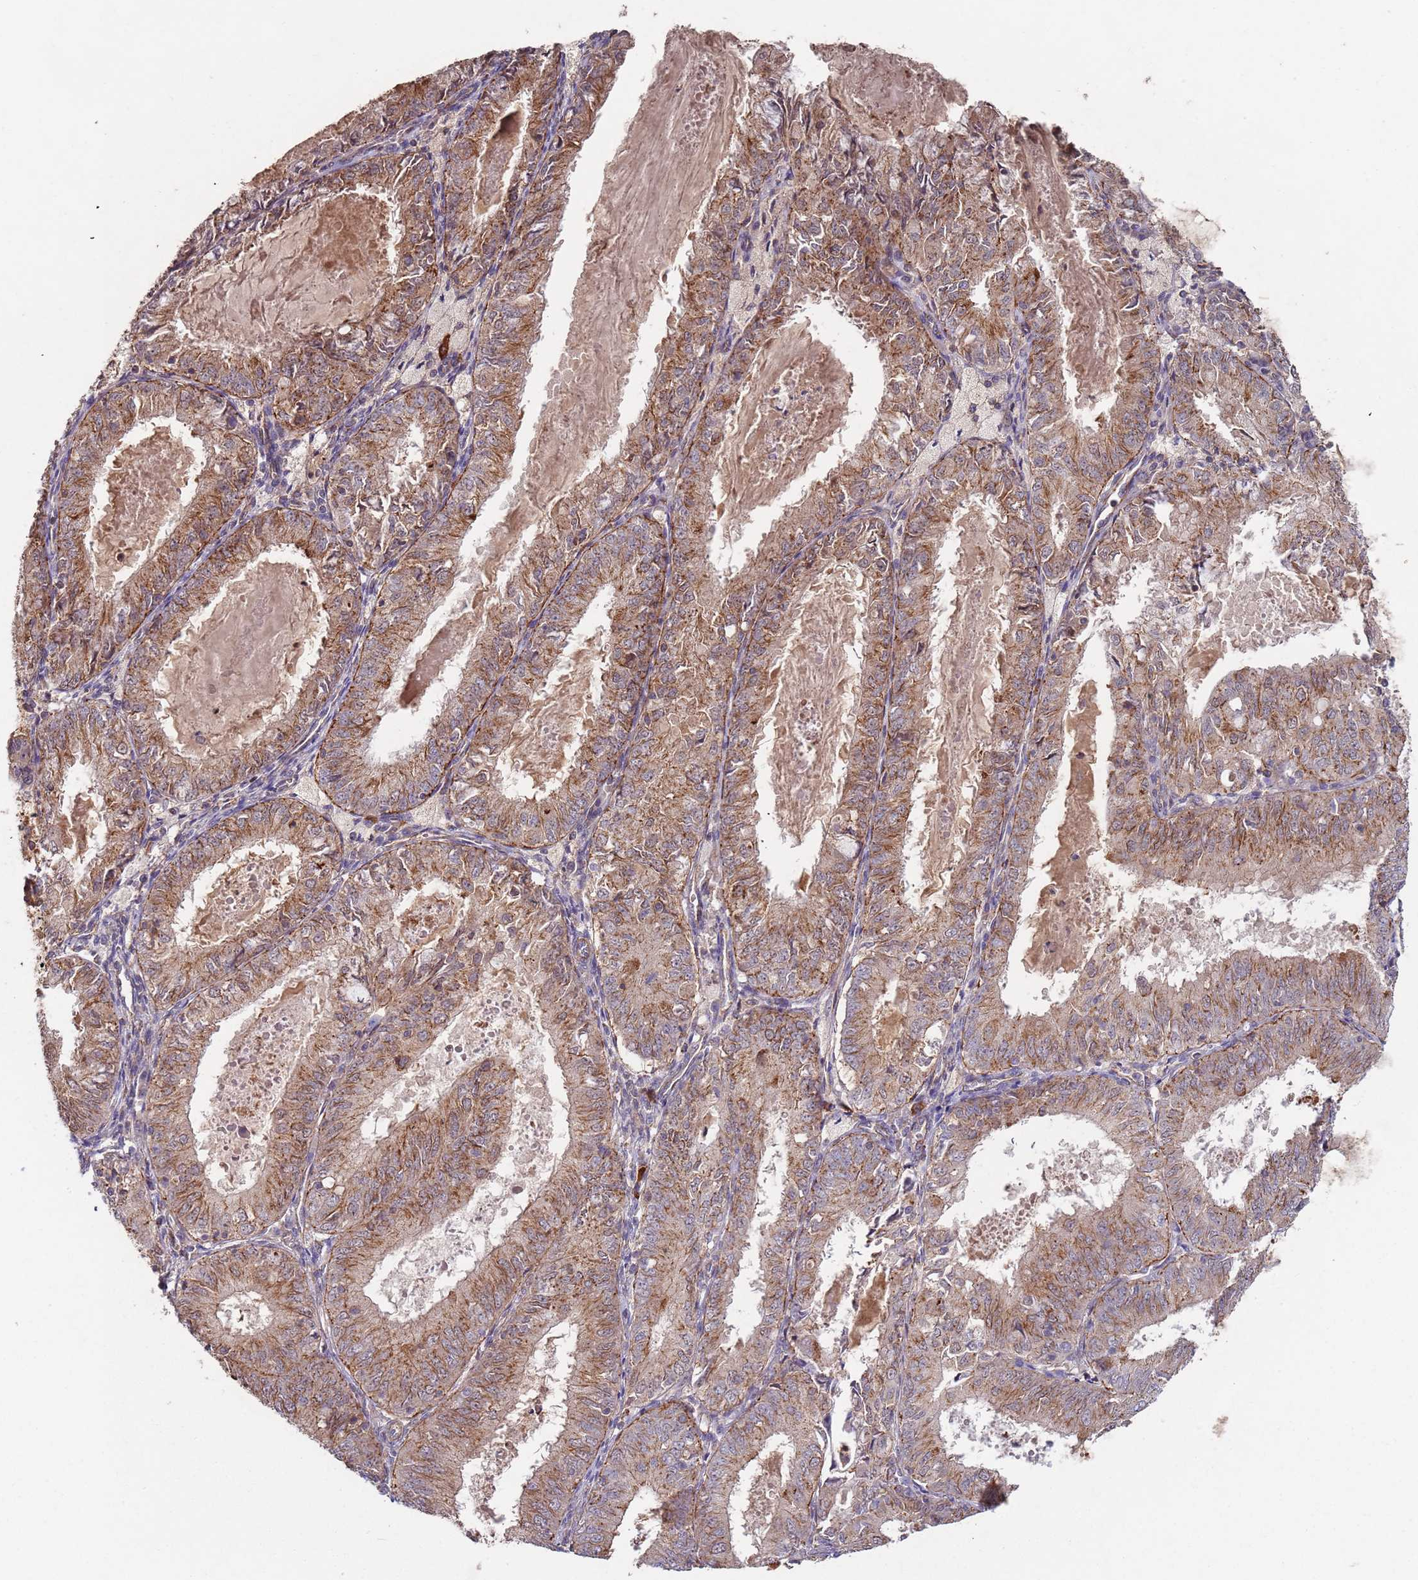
{"staining": {"intensity": "moderate", "quantity": ">75%", "location": "cytoplasmic/membranous"}, "tissue": "endometrial cancer", "cell_type": "Tumor cells", "image_type": "cancer", "snomed": [{"axis": "morphology", "description": "Adenocarcinoma, NOS"}, {"axis": "topography", "description": "Endometrium"}], "caption": "This image demonstrates endometrial cancer stained with immunohistochemistry to label a protein in brown. The cytoplasmic/membranous of tumor cells show moderate positivity for the protein. Nuclei are counter-stained blue.", "gene": "KANSL1L", "patient": {"sex": "female", "age": 57}}